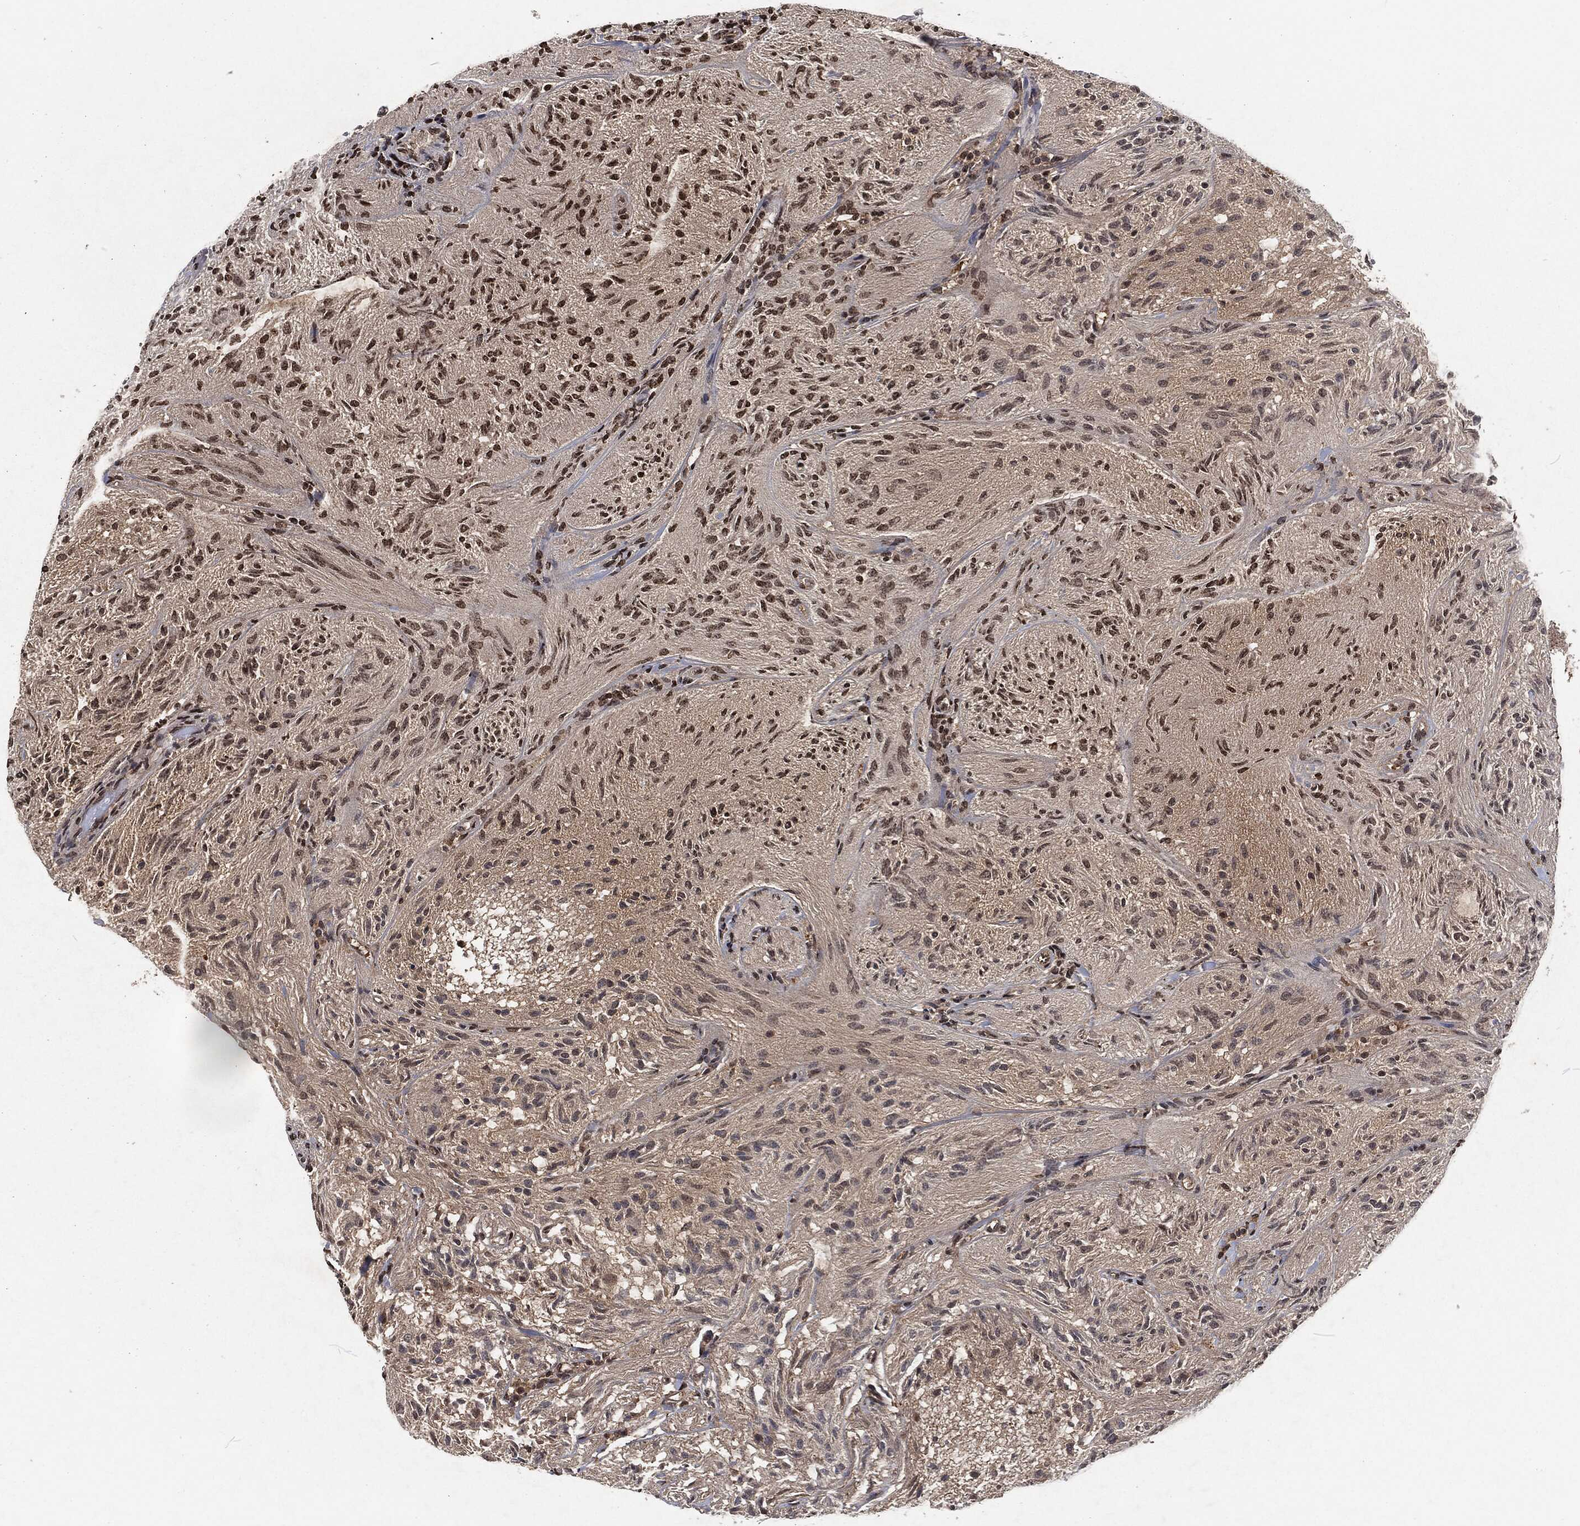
{"staining": {"intensity": "moderate", "quantity": "25%-75%", "location": "nuclear"}, "tissue": "glioma", "cell_type": "Tumor cells", "image_type": "cancer", "snomed": [{"axis": "morphology", "description": "Glioma, malignant, Low grade"}, {"axis": "topography", "description": "Brain"}], "caption": "DAB immunohistochemical staining of glioma reveals moderate nuclear protein positivity in approximately 25%-75% of tumor cells. The staining was performed using DAB (3,3'-diaminobenzidine), with brown indicating positive protein expression. Nuclei are stained blue with hematoxylin.", "gene": "SNAI1", "patient": {"sex": "male", "age": 3}}